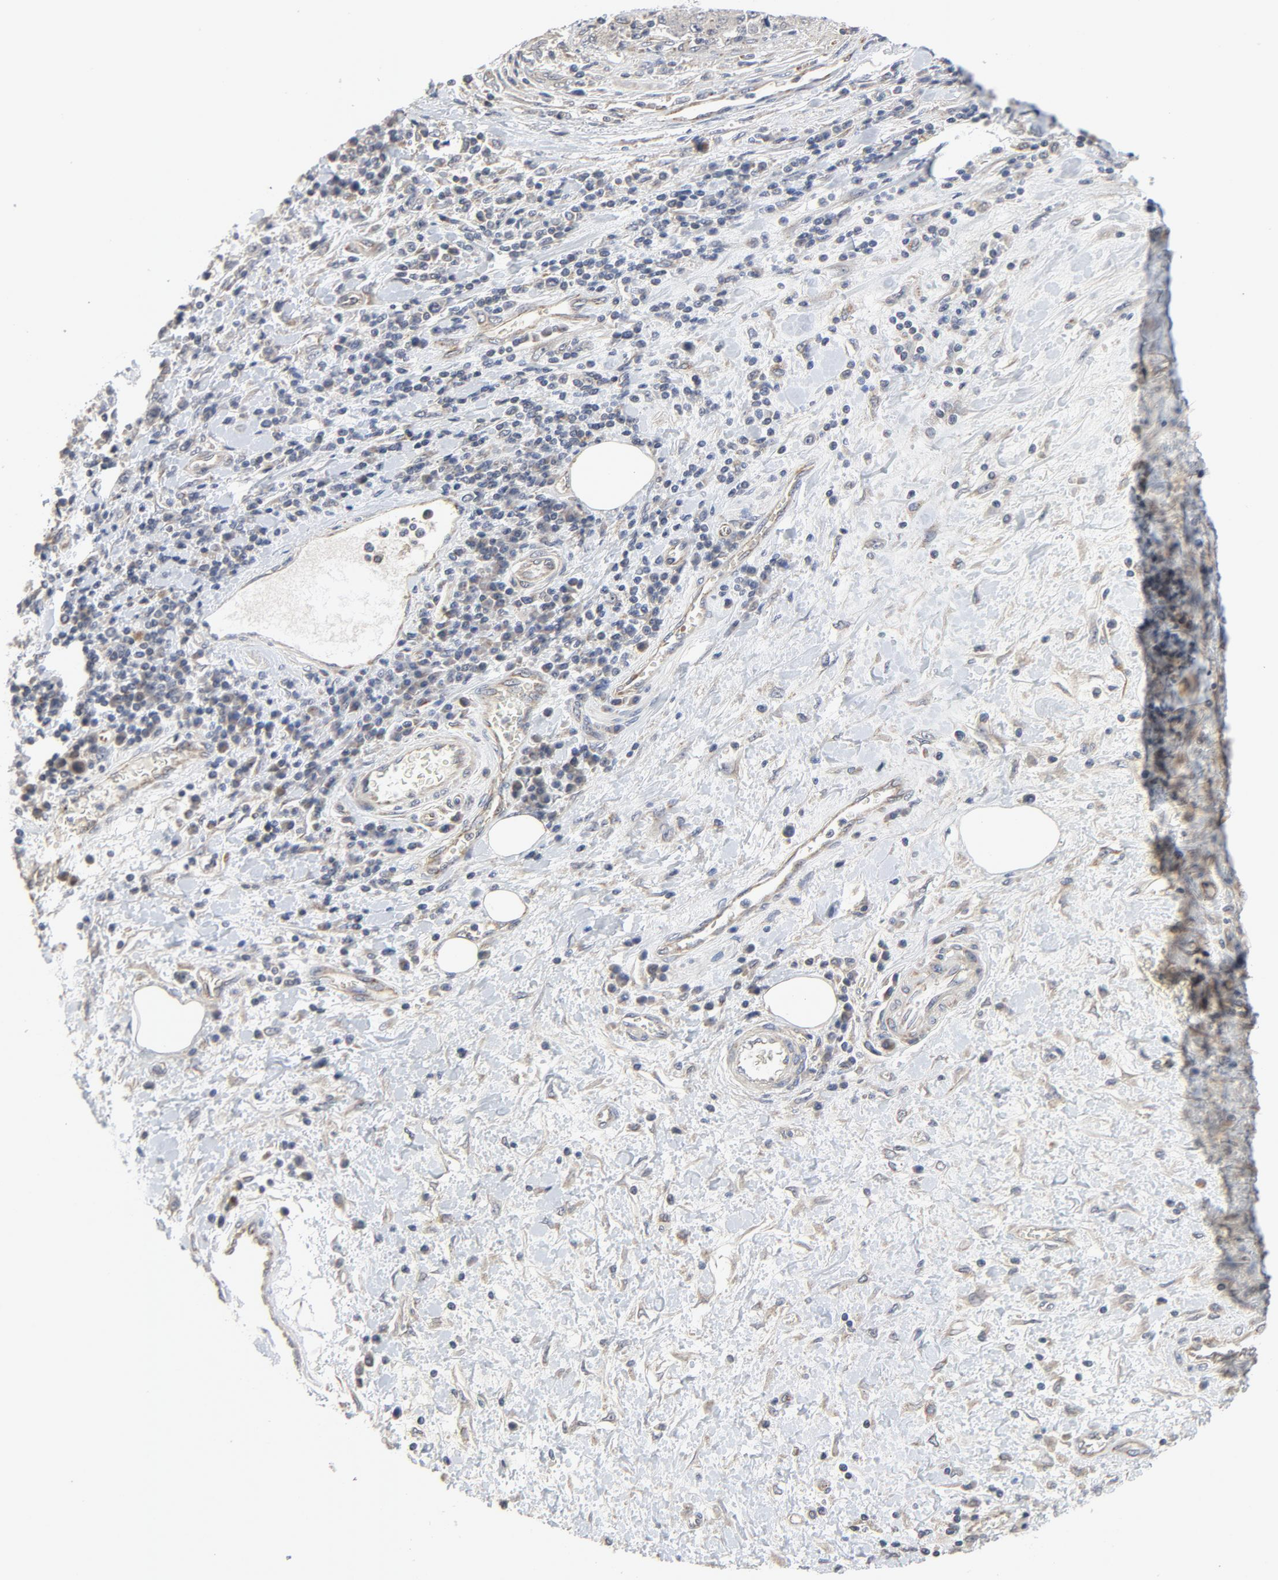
{"staining": {"intensity": "weak", "quantity": ">75%", "location": "nuclear"}, "tissue": "stomach cancer", "cell_type": "Tumor cells", "image_type": "cancer", "snomed": [{"axis": "morphology", "description": "Normal tissue, NOS"}, {"axis": "morphology", "description": "Adenocarcinoma, NOS"}, {"axis": "topography", "description": "Stomach, upper"}, {"axis": "topography", "description": "Stomach"}], "caption": "Immunohistochemistry (IHC) photomicrograph of neoplastic tissue: adenocarcinoma (stomach) stained using immunohistochemistry shows low levels of weak protein expression localized specifically in the nuclear of tumor cells, appearing as a nuclear brown color.", "gene": "C14orf119", "patient": {"sex": "male", "age": 59}}